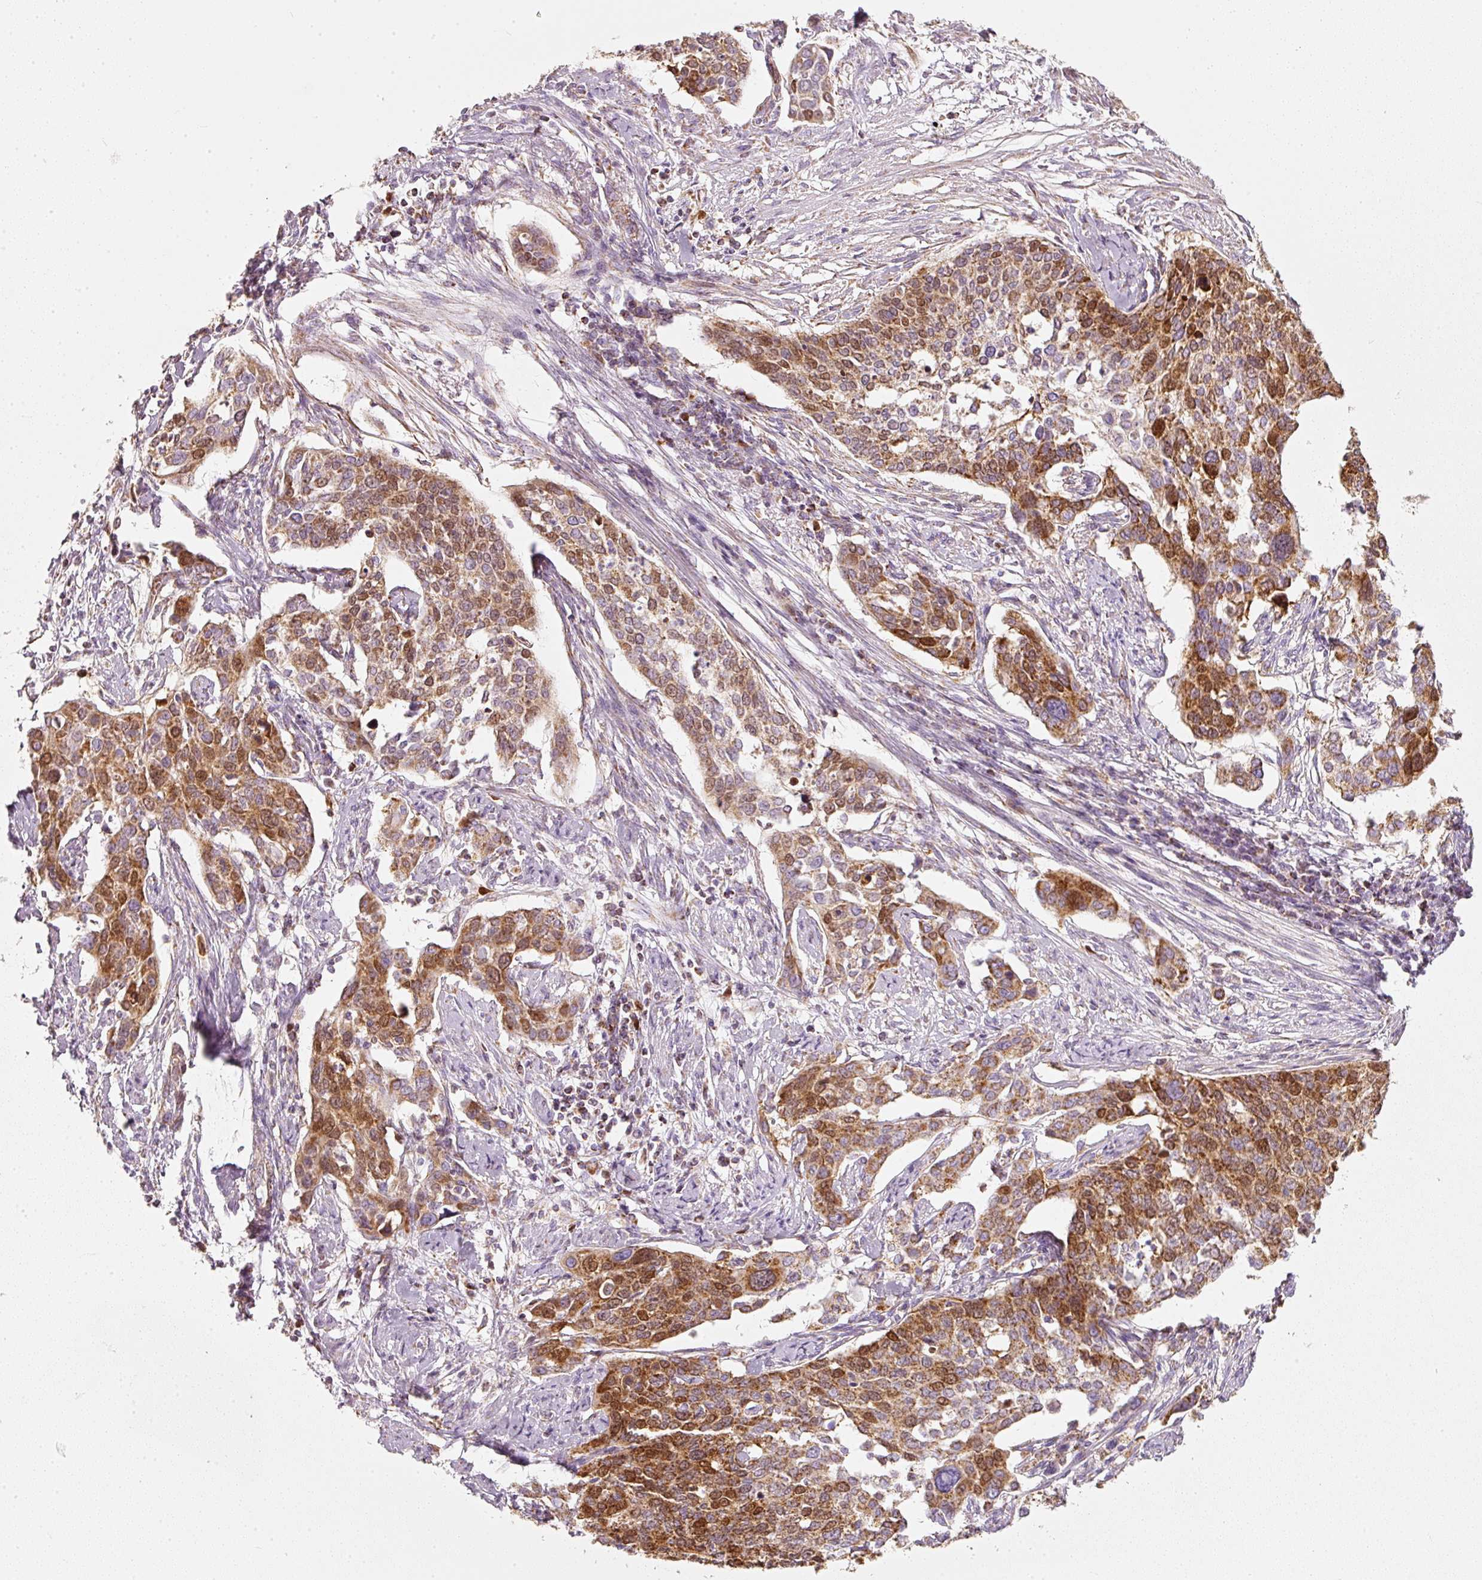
{"staining": {"intensity": "moderate", "quantity": ">75%", "location": "cytoplasmic/membranous,nuclear"}, "tissue": "cervical cancer", "cell_type": "Tumor cells", "image_type": "cancer", "snomed": [{"axis": "morphology", "description": "Squamous cell carcinoma, NOS"}, {"axis": "topography", "description": "Cervix"}], "caption": "Brown immunohistochemical staining in human cervical squamous cell carcinoma reveals moderate cytoplasmic/membranous and nuclear positivity in about >75% of tumor cells.", "gene": "DUT", "patient": {"sex": "female", "age": 44}}